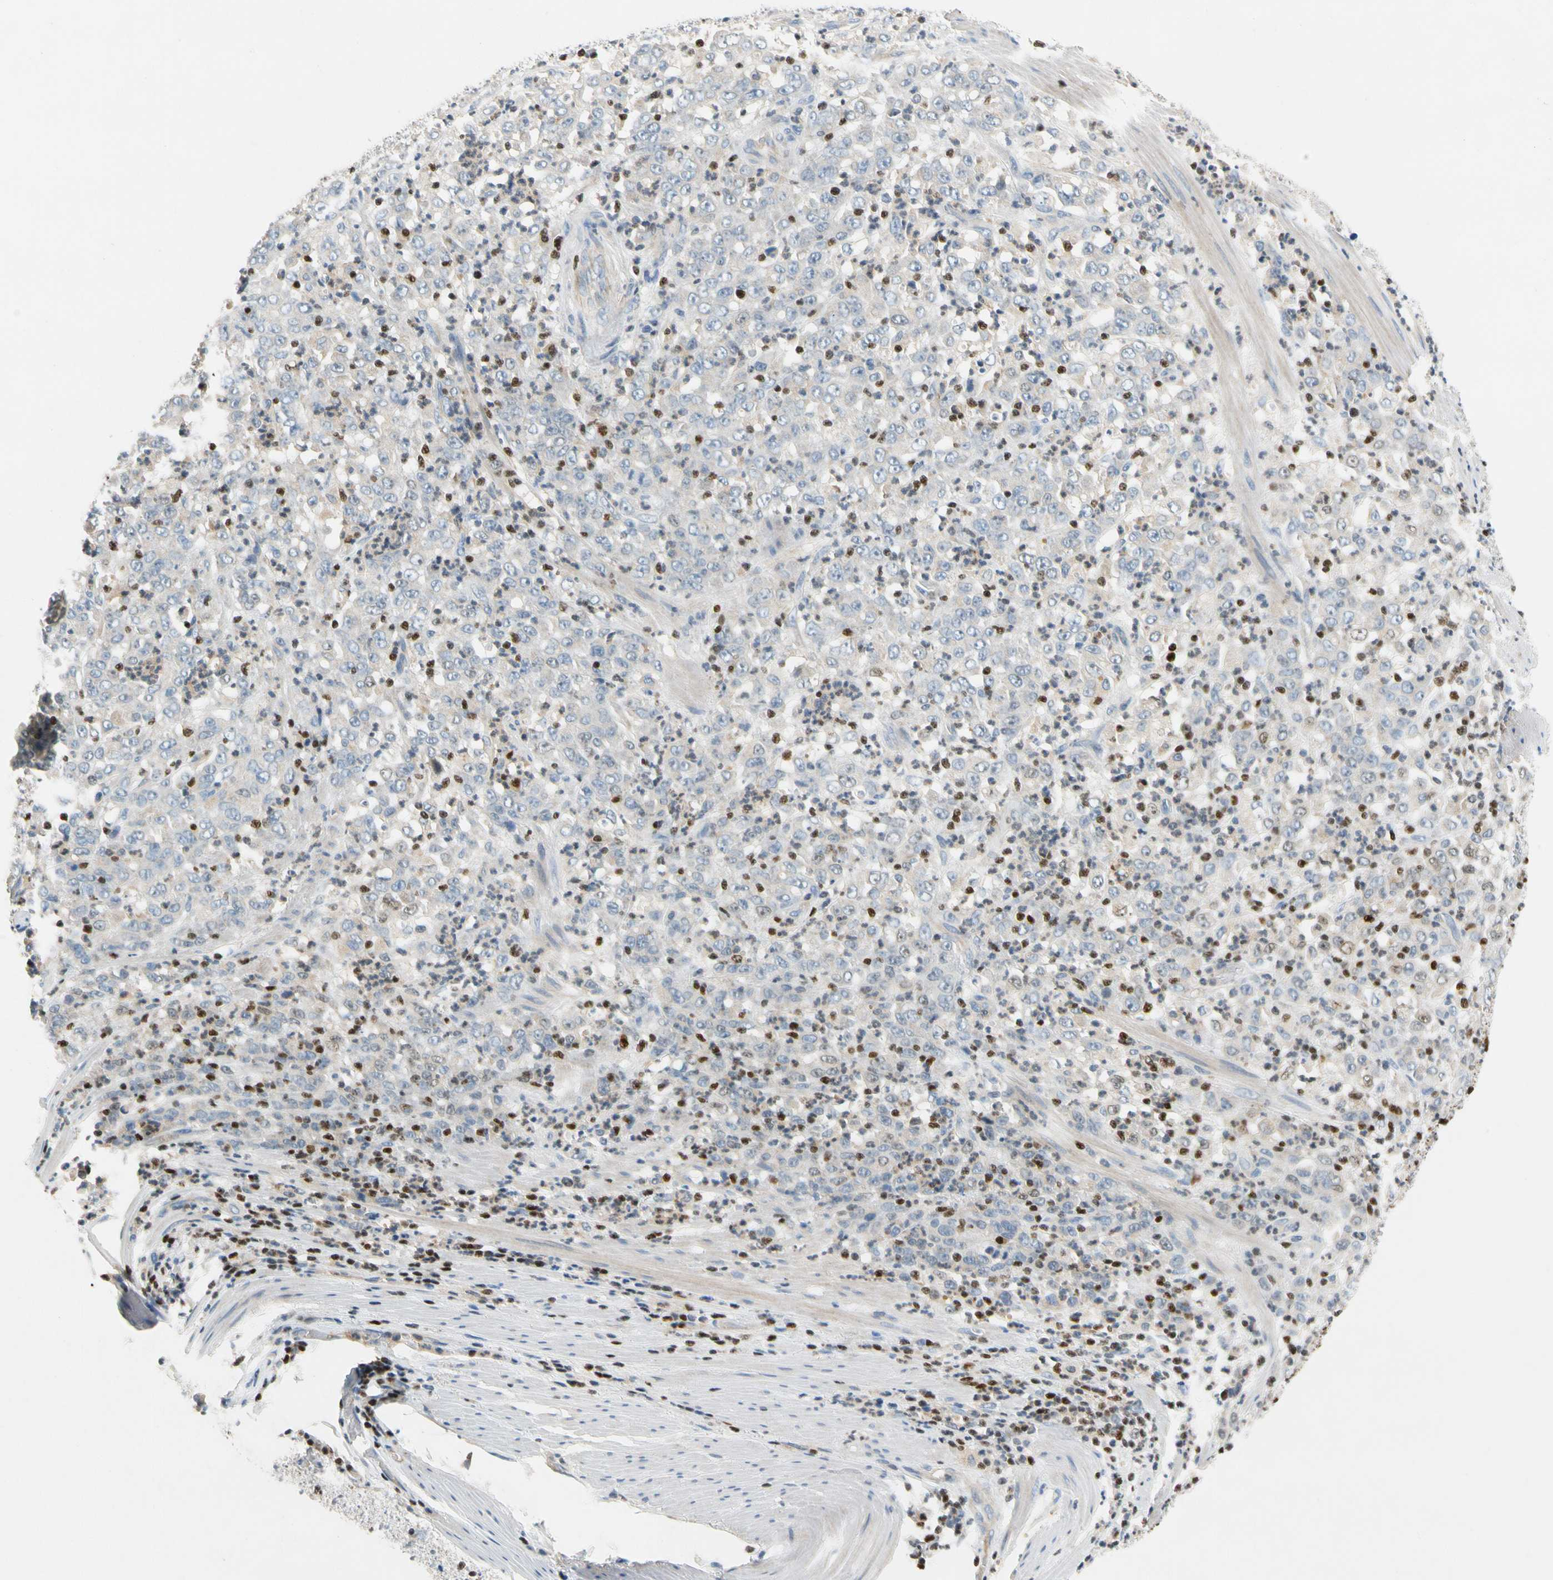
{"staining": {"intensity": "negative", "quantity": "none", "location": "none"}, "tissue": "stomach cancer", "cell_type": "Tumor cells", "image_type": "cancer", "snomed": [{"axis": "morphology", "description": "Adenocarcinoma, NOS"}, {"axis": "topography", "description": "Stomach, lower"}], "caption": "Immunohistochemistry histopathology image of human stomach cancer (adenocarcinoma) stained for a protein (brown), which shows no staining in tumor cells.", "gene": "SP140", "patient": {"sex": "female", "age": 71}}